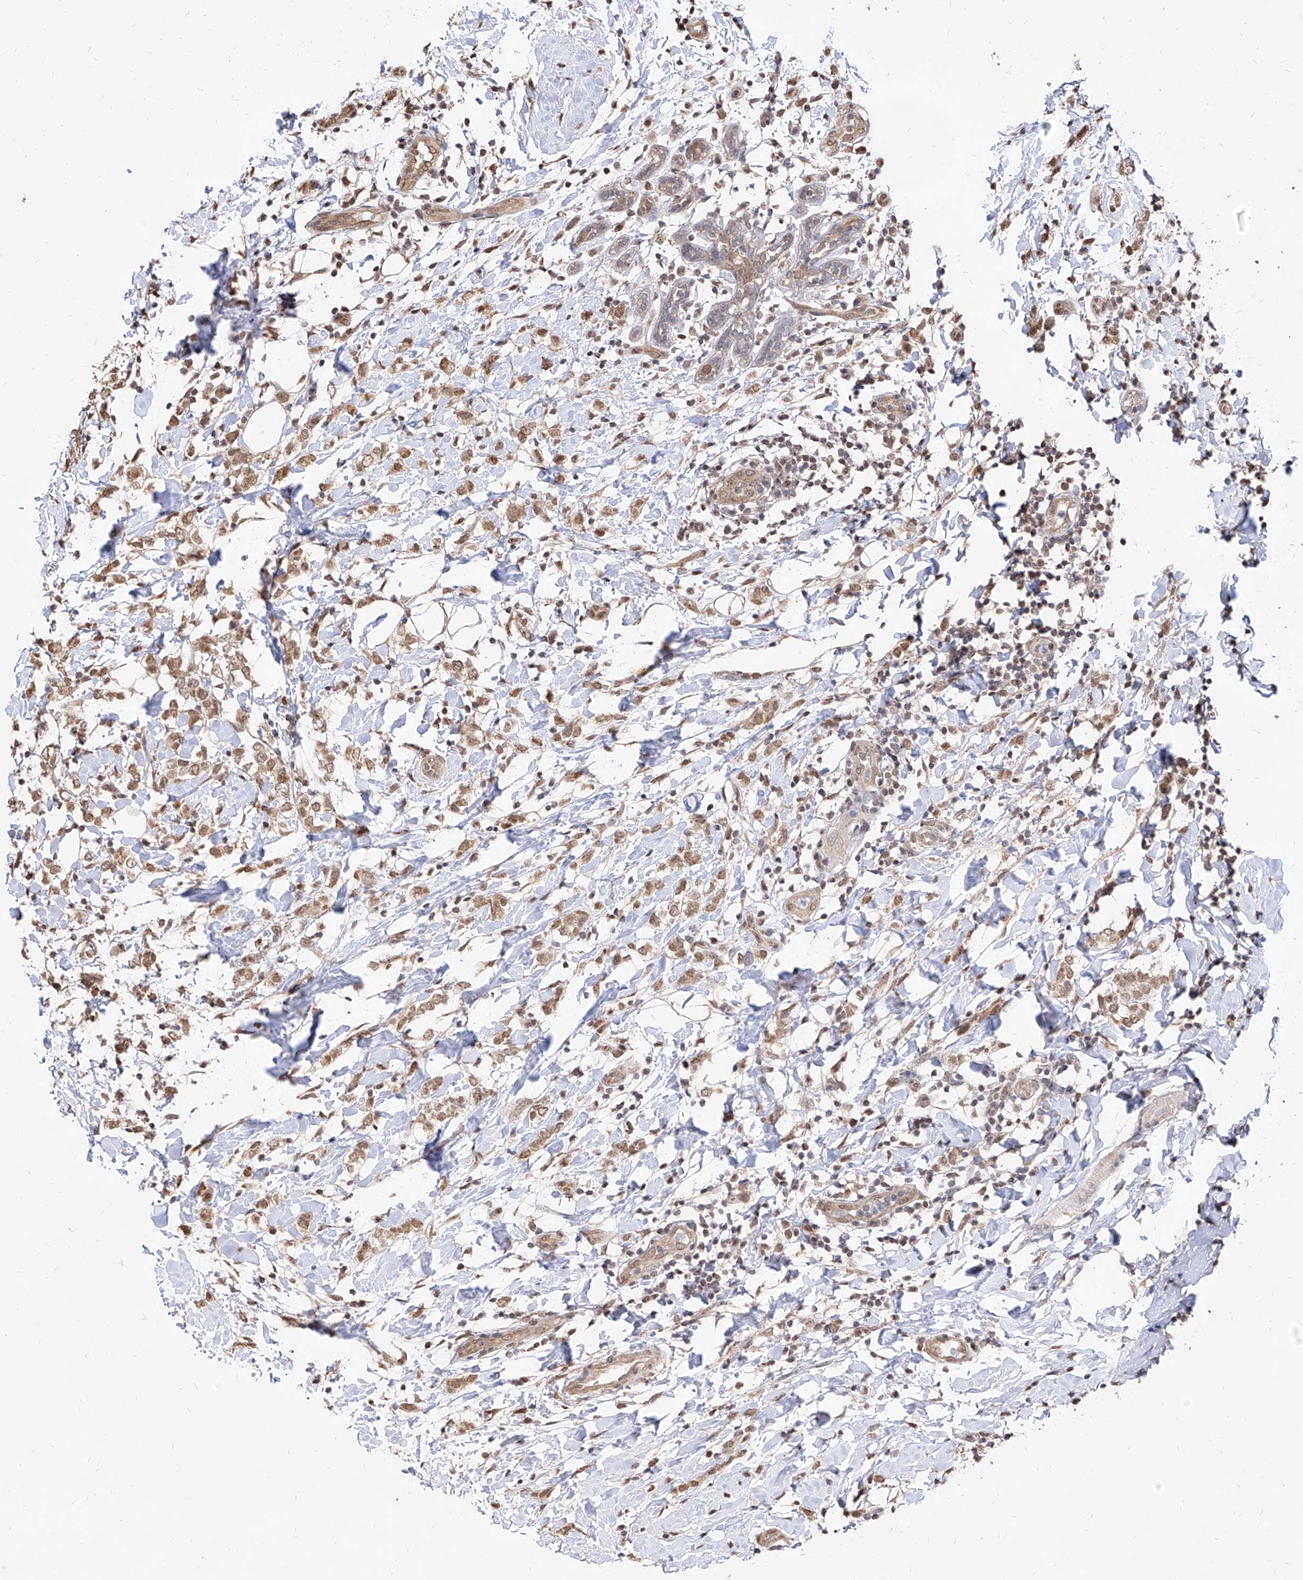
{"staining": {"intensity": "moderate", "quantity": ">75%", "location": "cytoplasmic/membranous,nuclear"}, "tissue": "breast cancer", "cell_type": "Tumor cells", "image_type": "cancer", "snomed": [{"axis": "morphology", "description": "Normal tissue, NOS"}, {"axis": "morphology", "description": "Lobular carcinoma"}, {"axis": "topography", "description": "Breast"}], "caption": "Immunohistochemical staining of lobular carcinoma (breast) exhibits medium levels of moderate cytoplasmic/membranous and nuclear protein positivity in about >75% of tumor cells. (DAB (3,3'-diaminobenzidine) = brown stain, brightfield microscopy at high magnification).", "gene": "C8orf82", "patient": {"sex": "female", "age": 47}}